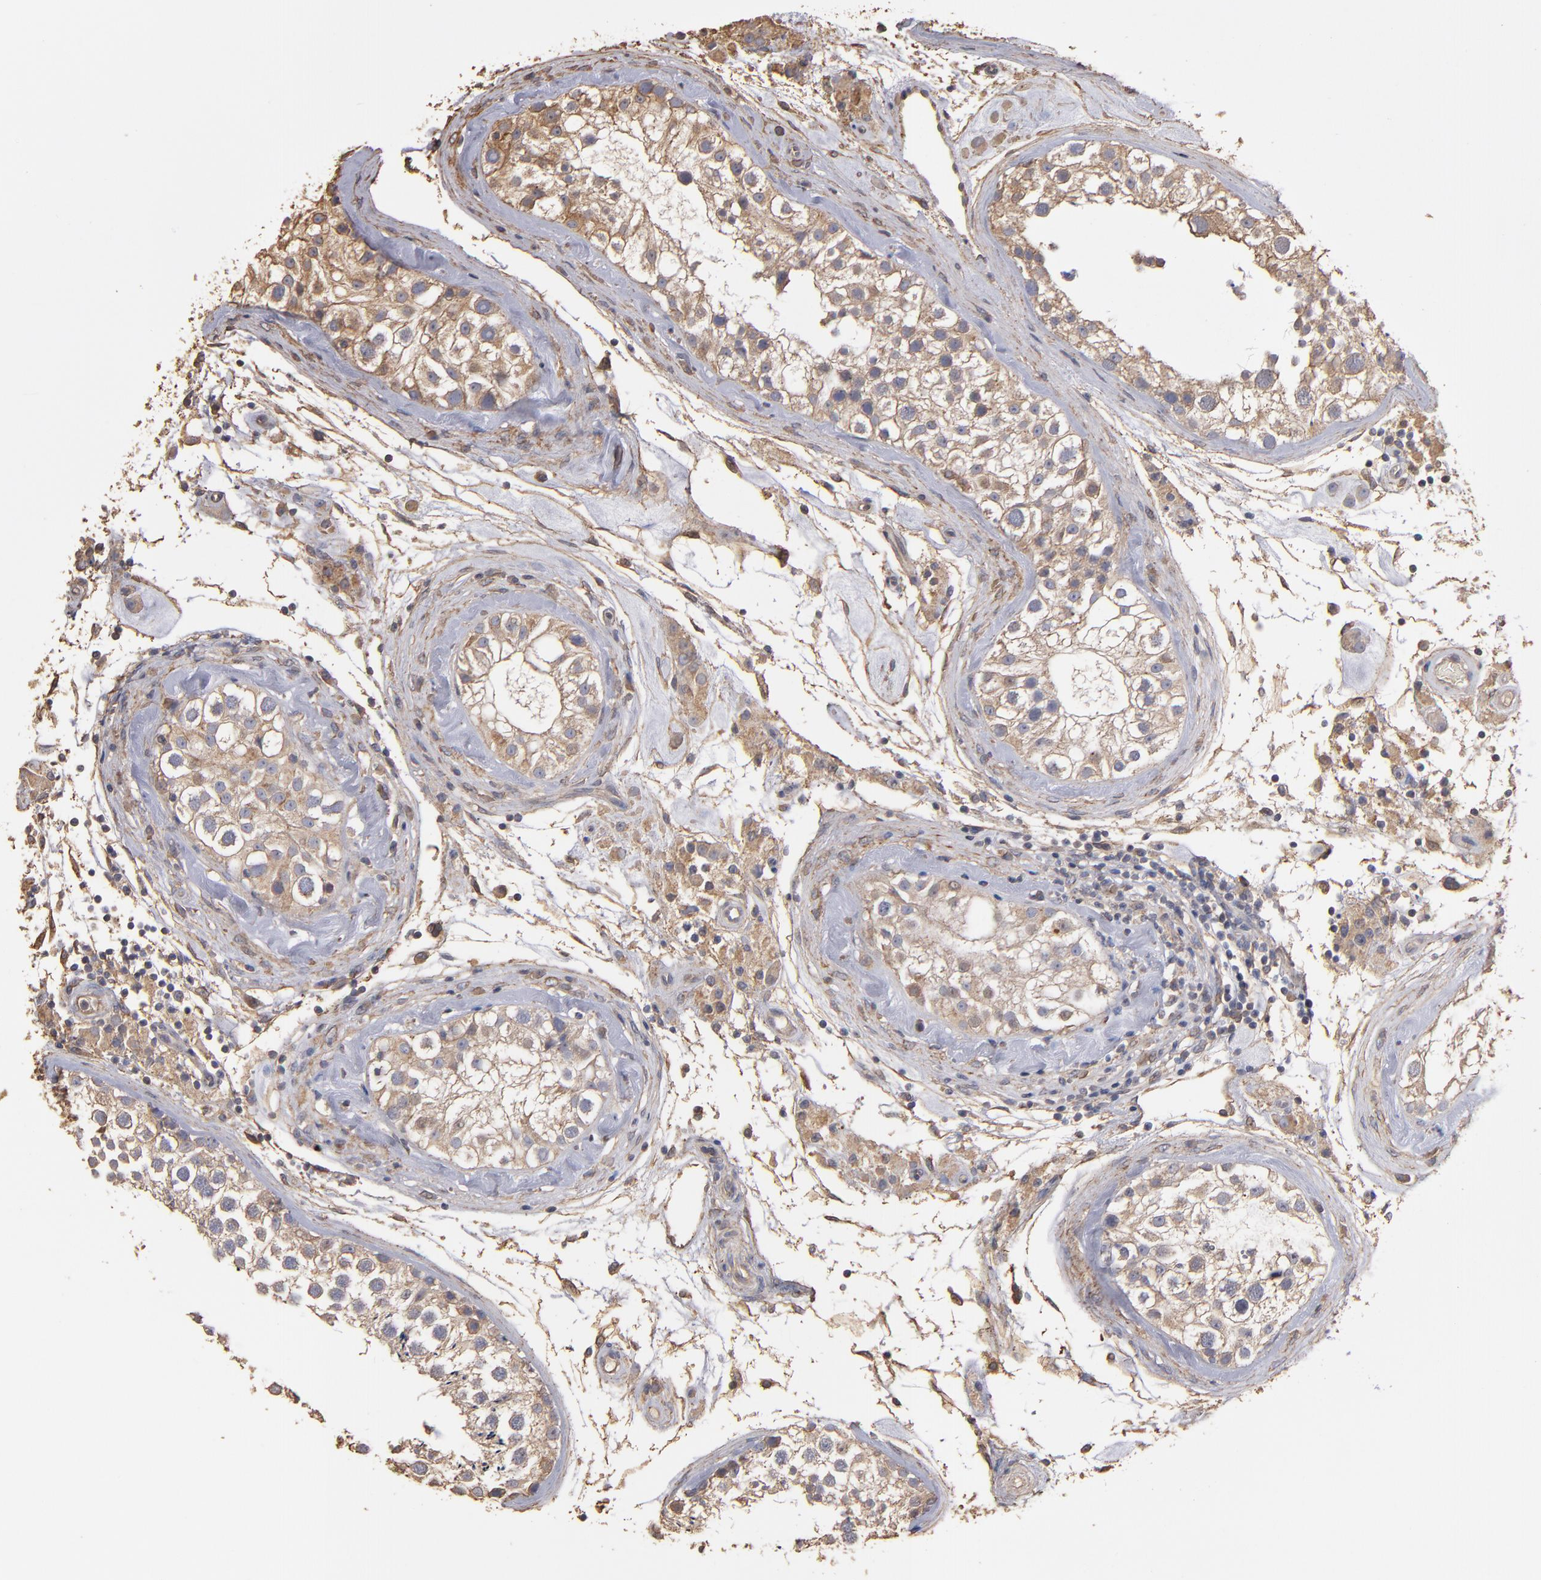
{"staining": {"intensity": "weak", "quantity": ">75%", "location": "cytoplasmic/membranous"}, "tissue": "testis", "cell_type": "Cells in seminiferous ducts", "image_type": "normal", "snomed": [{"axis": "morphology", "description": "Normal tissue, NOS"}, {"axis": "topography", "description": "Testis"}], "caption": "Immunohistochemical staining of benign human testis displays weak cytoplasmic/membranous protein staining in approximately >75% of cells in seminiferous ducts. The staining was performed using DAB (3,3'-diaminobenzidine) to visualize the protein expression in brown, while the nuclei were stained in blue with hematoxylin (Magnification: 20x).", "gene": "DMD", "patient": {"sex": "male", "age": 46}}